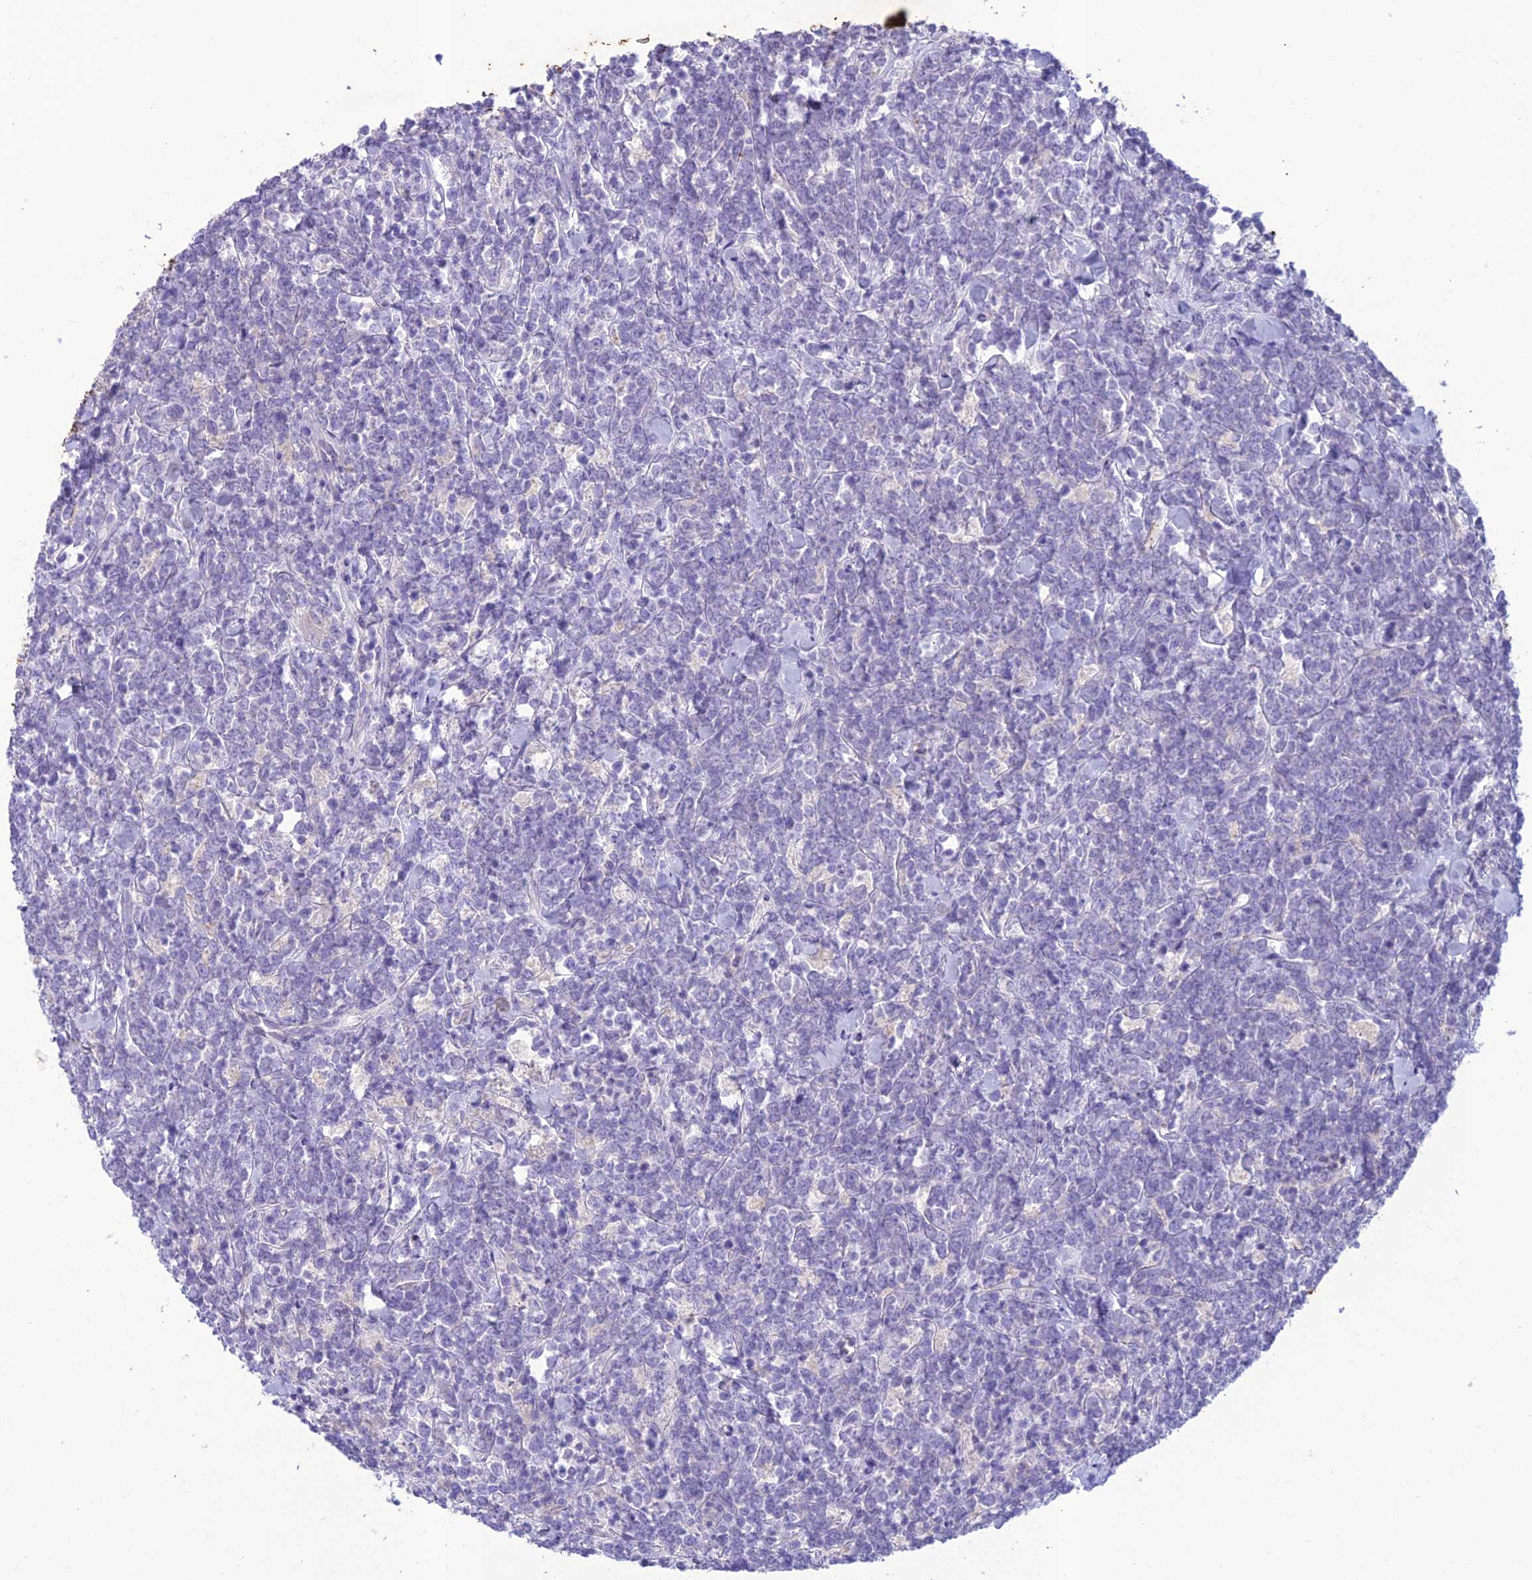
{"staining": {"intensity": "negative", "quantity": "none", "location": "none"}, "tissue": "lymphoma", "cell_type": "Tumor cells", "image_type": "cancer", "snomed": [{"axis": "morphology", "description": "Malignant lymphoma, non-Hodgkin's type, High grade"}, {"axis": "topography", "description": "Small intestine"}], "caption": "Immunohistochemical staining of human lymphoma exhibits no significant staining in tumor cells.", "gene": "IFT172", "patient": {"sex": "male", "age": 8}}